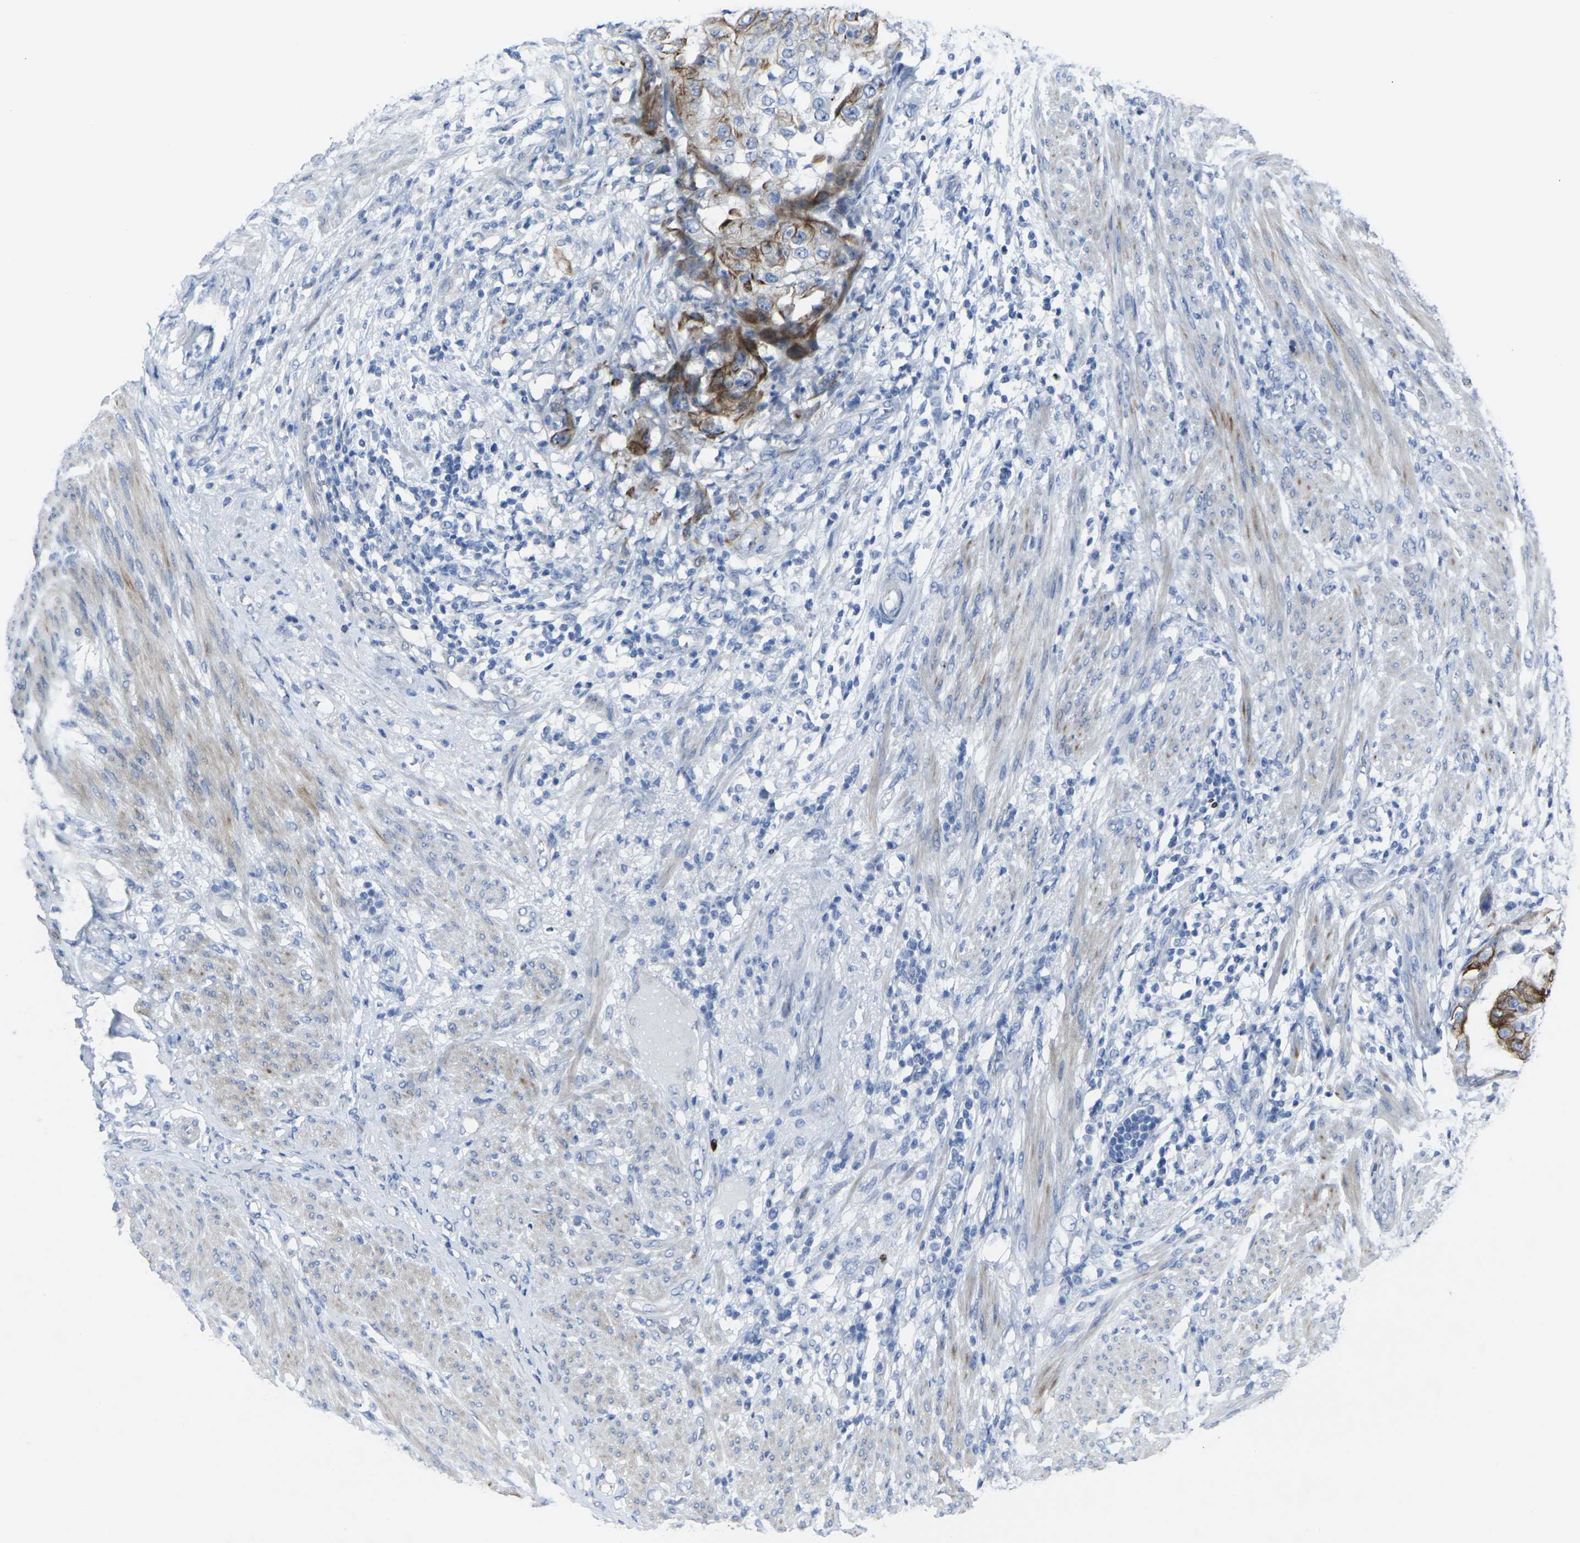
{"staining": {"intensity": "moderate", "quantity": "25%-75%", "location": "cytoplasmic/membranous"}, "tissue": "endometrial cancer", "cell_type": "Tumor cells", "image_type": "cancer", "snomed": [{"axis": "morphology", "description": "Adenocarcinoma, NOS"}, {"axis": "topography", "description": "Endometrium"}], "caption": "Protein staining reveals moderate cytoplasmic/membranous expression in approximately 25%-75% of tumor cells in endometrial cancer.", "gene": "ANKRD46", "patient": {"sex": "female", "age": 85}}